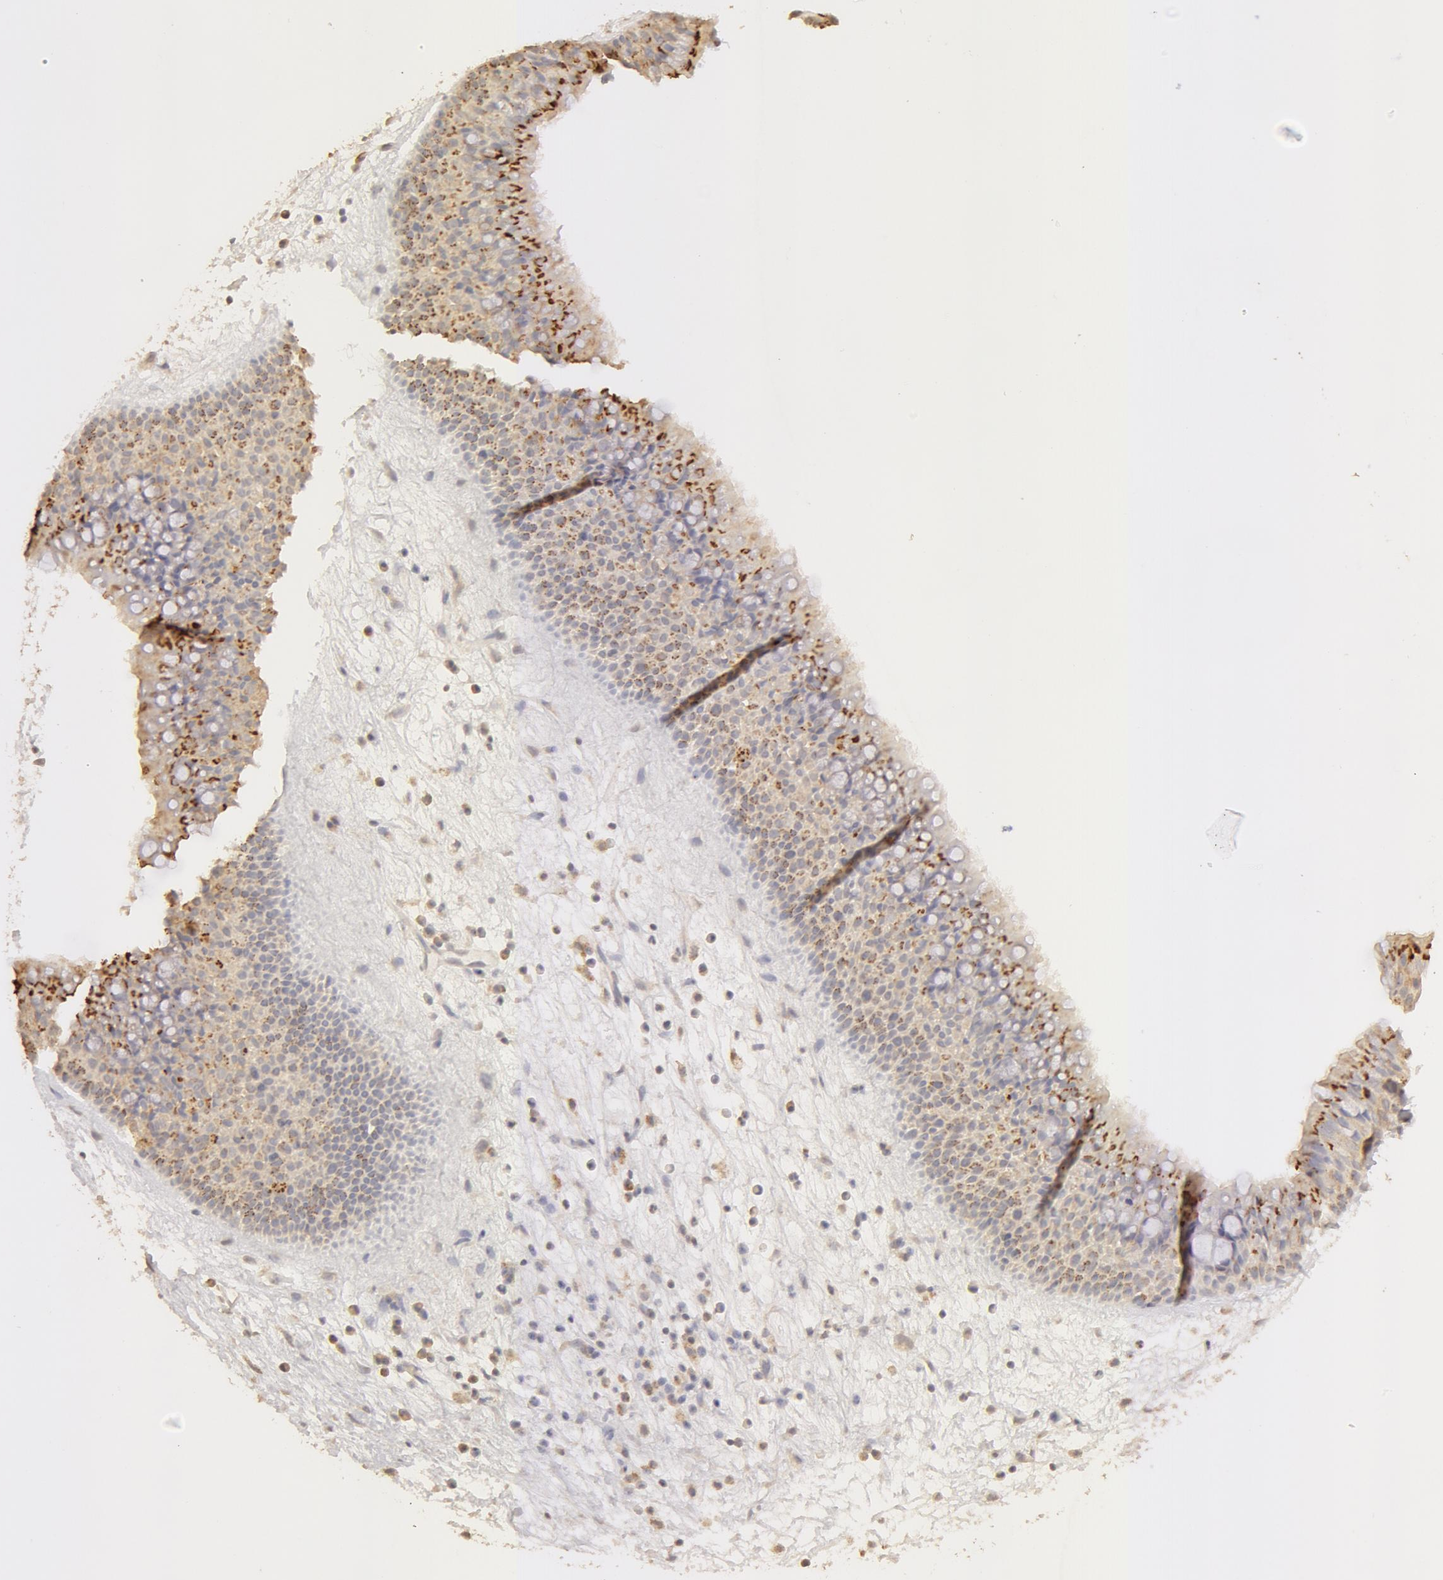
{"staining": {"intensity": "strong", "quantity": "<25%", "location": "cytoplasmic/membranous"}, "tissue": "nasopharynx", "cell_type": "Respiratory epithelial cells", "image_type": "normal", "snomed": [{"axis": "morphology", "description": "Normal tissue, NOS"}, {"axis": "topography", "description": "Nasopharynx"}], "caption": "A brown stain labels strong cytoplasmic/membranous positivity of a protein in respiratory epithelial cells of normal human nasopharynx. (DAB IHC with brightfield microscopy, high magnification).", "gene": "ADPRH", "patient": {"sex": "male", "age": 63}}